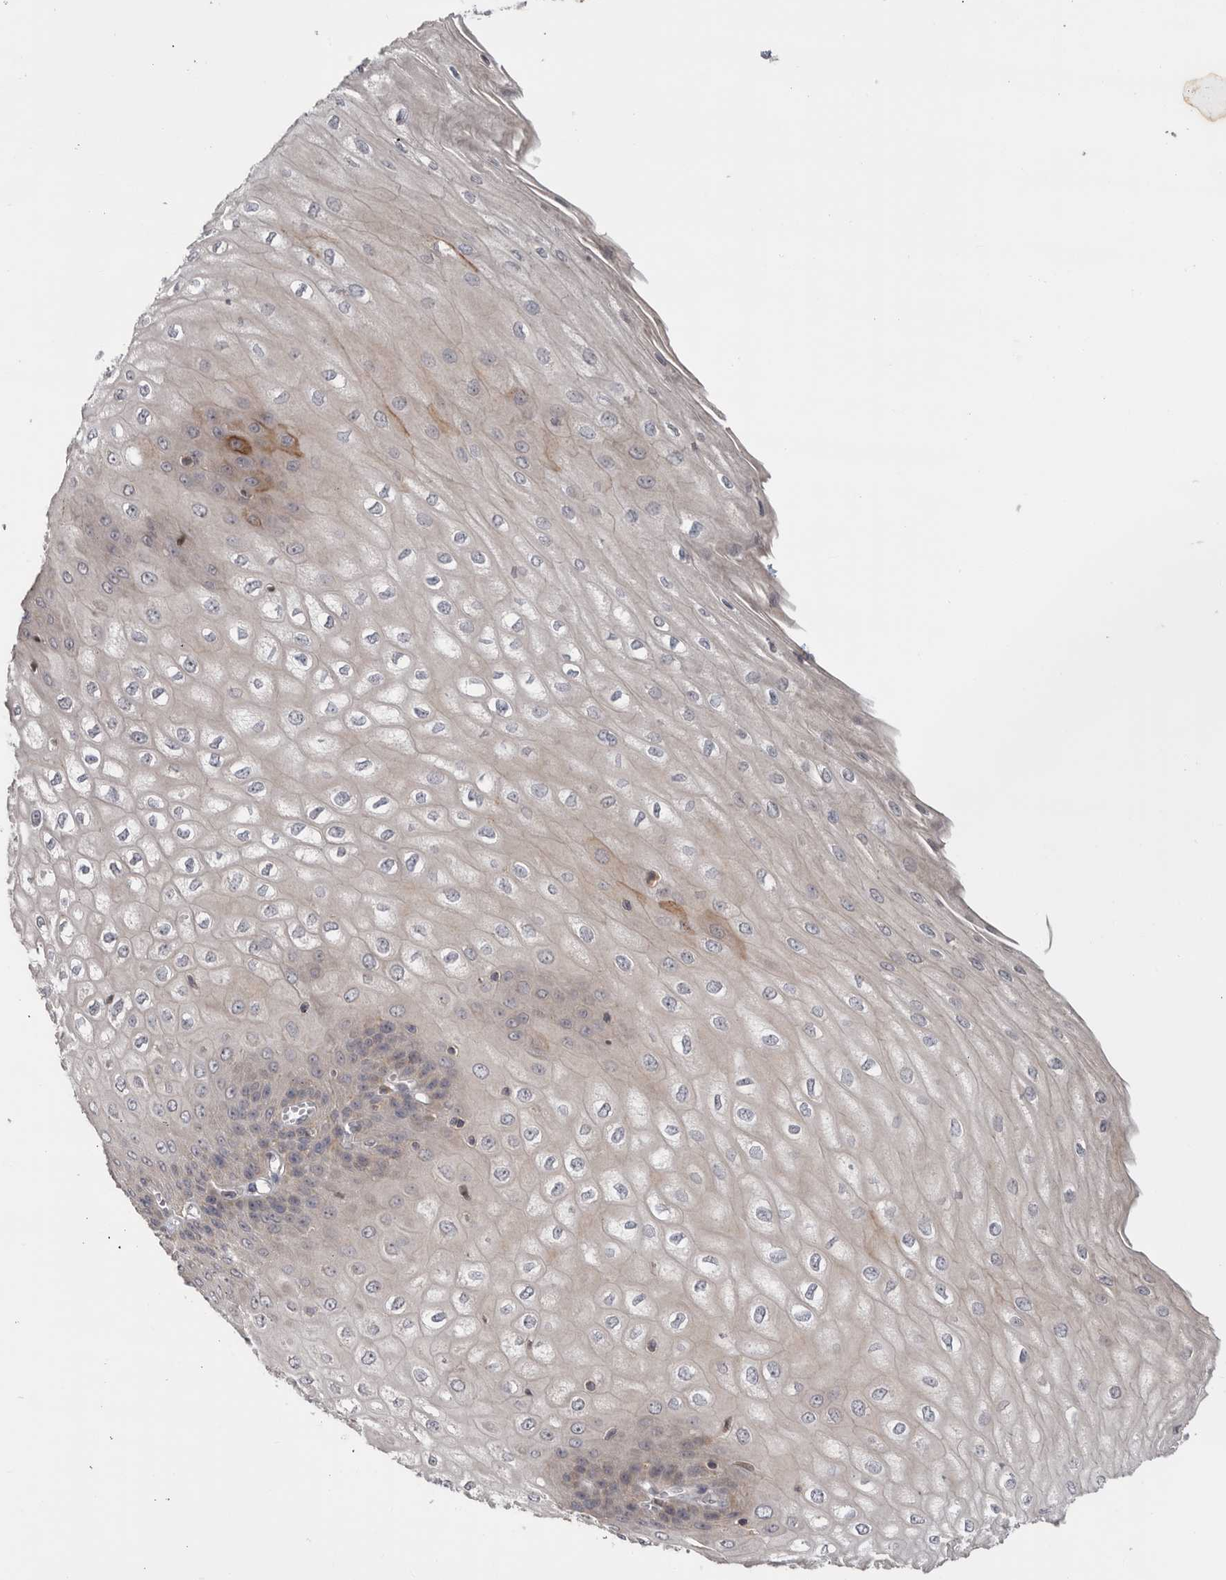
{"staining": {"intensity": "moderate", "quantity": "<25%", "location": "cytoplasmic/membranous"}, "tissue": "esophagus", "cell_type": "Squamous epithelial cells", "image_type": "normal", "snomed": [{"axis": "morphology", "description": "Normal tissue, NOS"}, {"axis": "topography", "description": "Esophagus"}], "caption": "IHC of normal esophagus displays low levels of moderate cytoplasmic/membranous expression in about <25% of squamous epithelial cells.", "gene": "KLK5", "patient": {"sex": "male", "age": 60}}